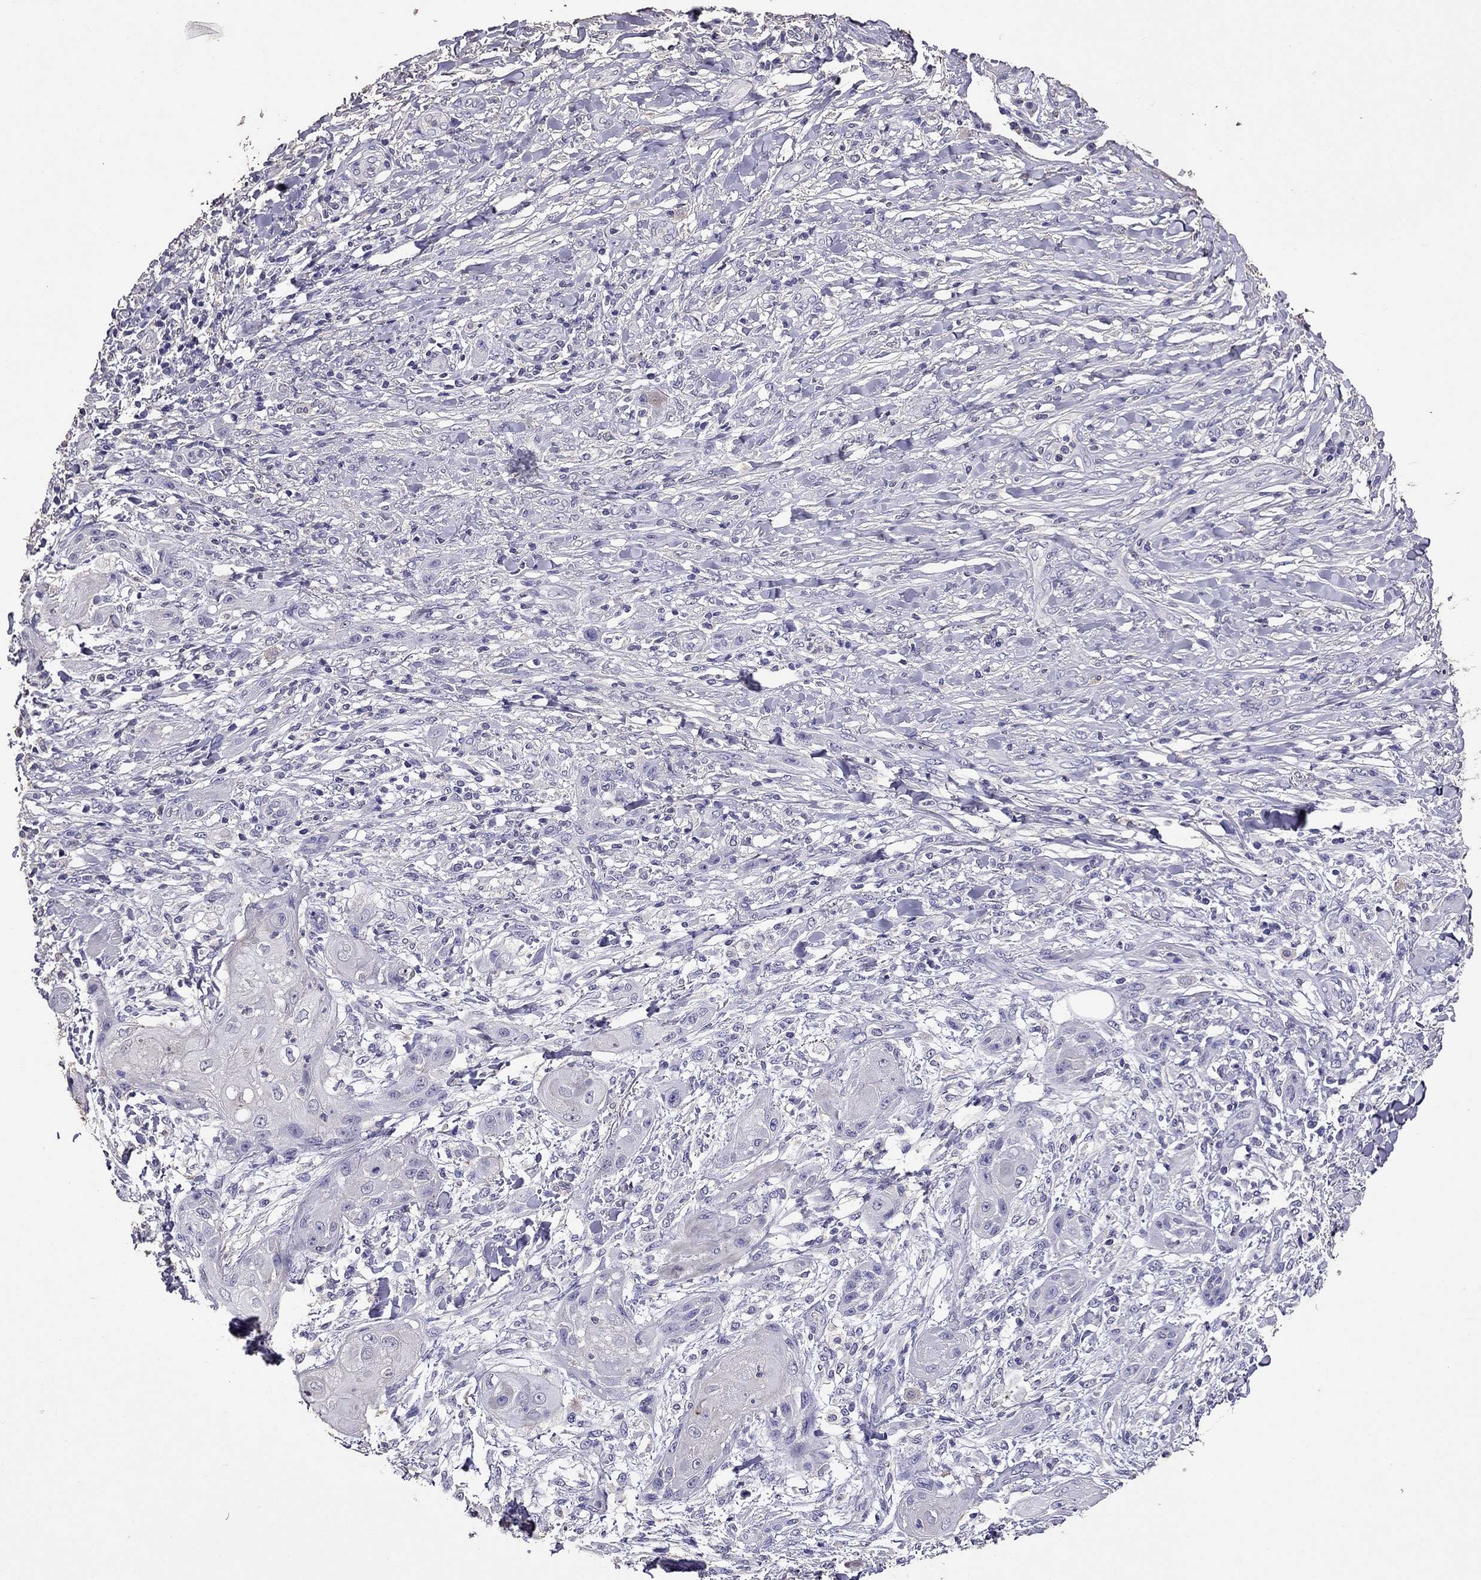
{"staining": {"intensity": "negative", "quantity": "none", "location": "none"}, "tissue": "skin cancer", "cell_type": "Tumor cells", "image_type": "cancer", "snomed": [{"axis": "morphology", "description": "Squamous cell carcinoma, NOS"}, {"axis": "topography", "description": "Skin"}], "caption": "Histopathology image shows no significant protein staining in tumor cells of skin cancer (squamous cell carcinoma).", "gene": "NKX3-1", "patient": {"sex": "male", "age": 62}}